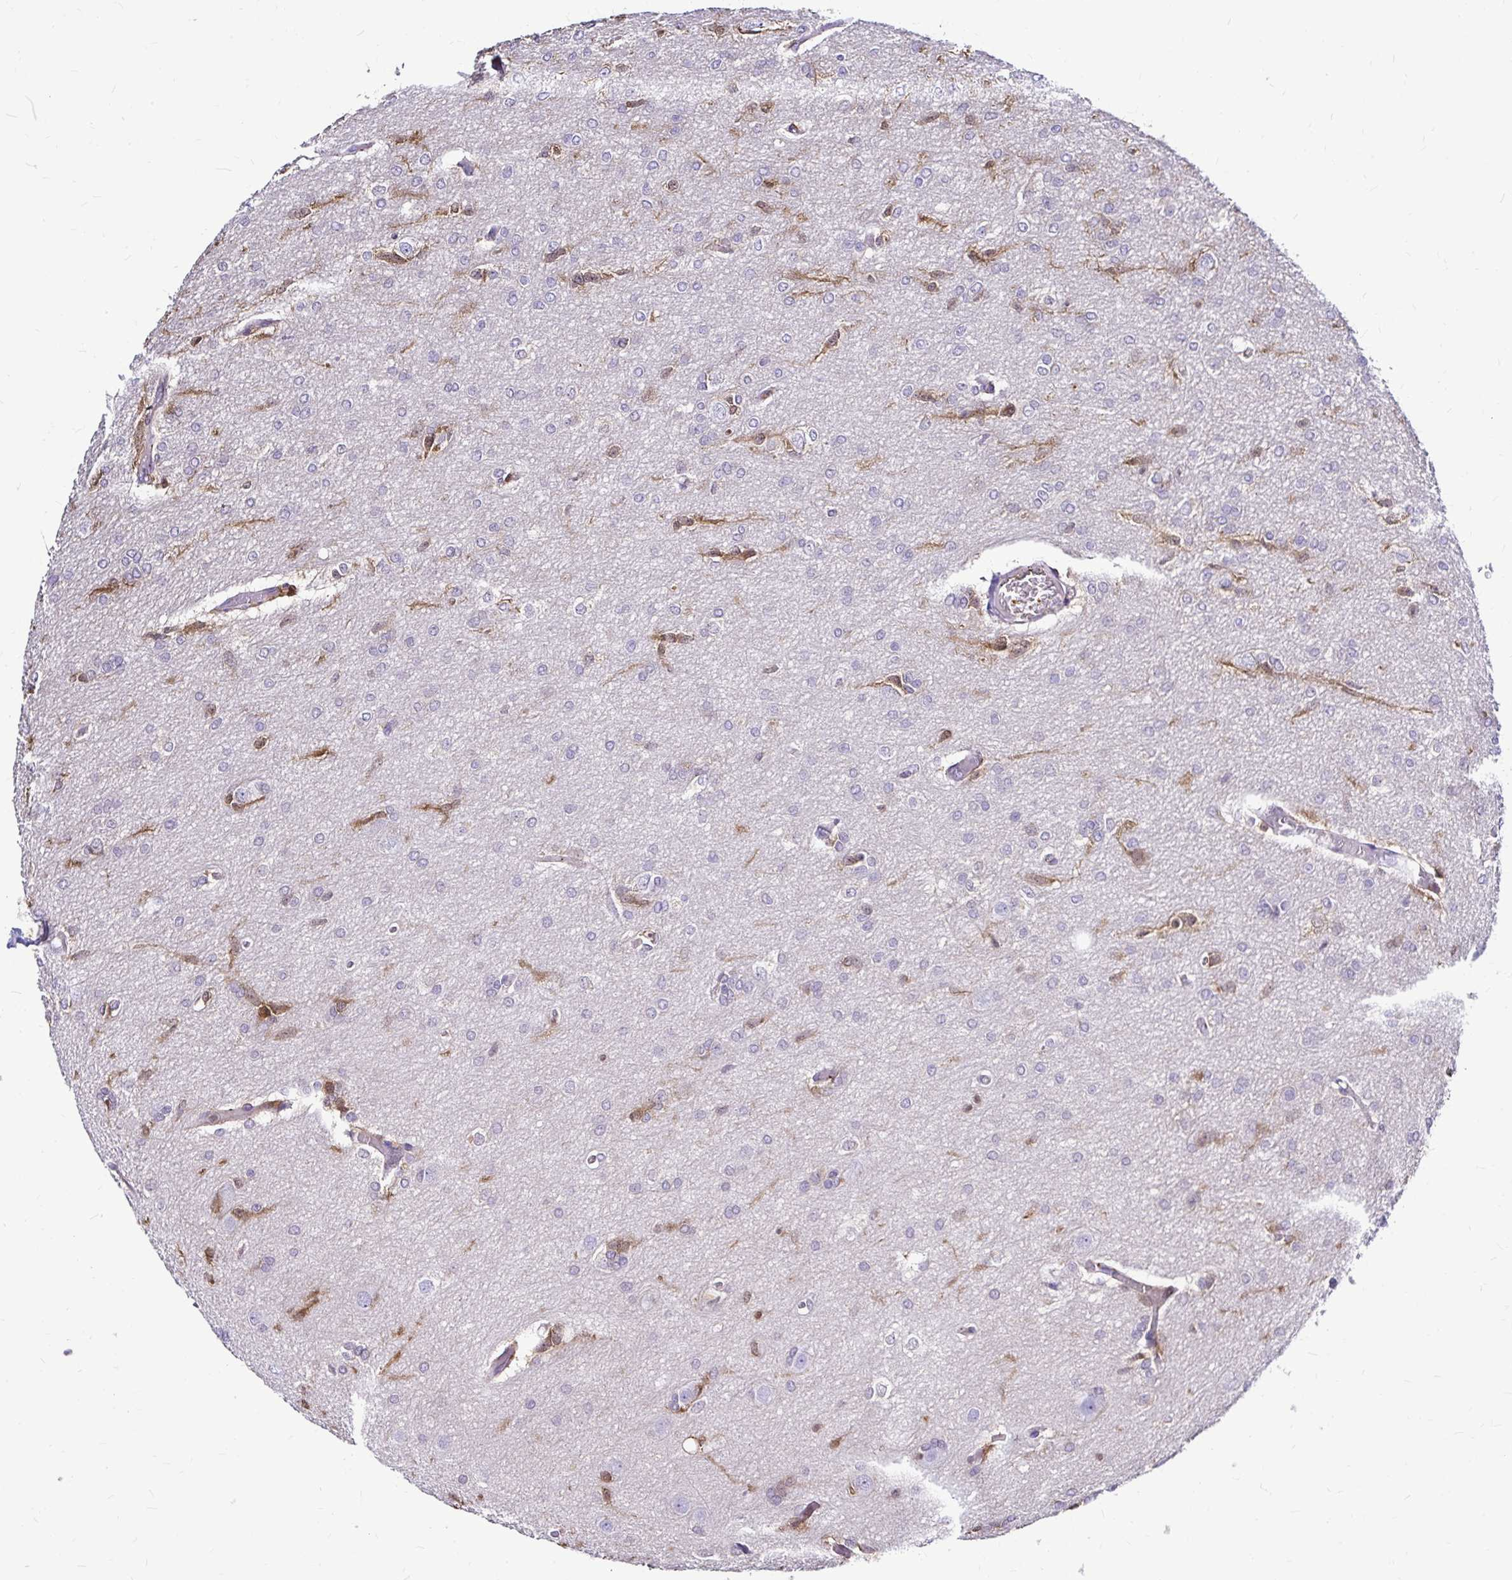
{"staining": {"intensity": "weak", "quantity": "<25%", "location": "cytoplasmic/membranous"}, "tissue": "glioma", "cell_type": "Tumor cells", "image_type": "cancer", "snomed": [{"axis": "morphology", "description": "Glioma, malignant, Low grade"}, {"axis": "topography", "description": "Brain"}], "caption": "The immunohistochemistry (IHC) micrograph has no significant positivity in tumor cells of malignant glioma (low-grade) tissue.", "gene": "IDH1", "patient": {"sex": "male", "age": 26}}